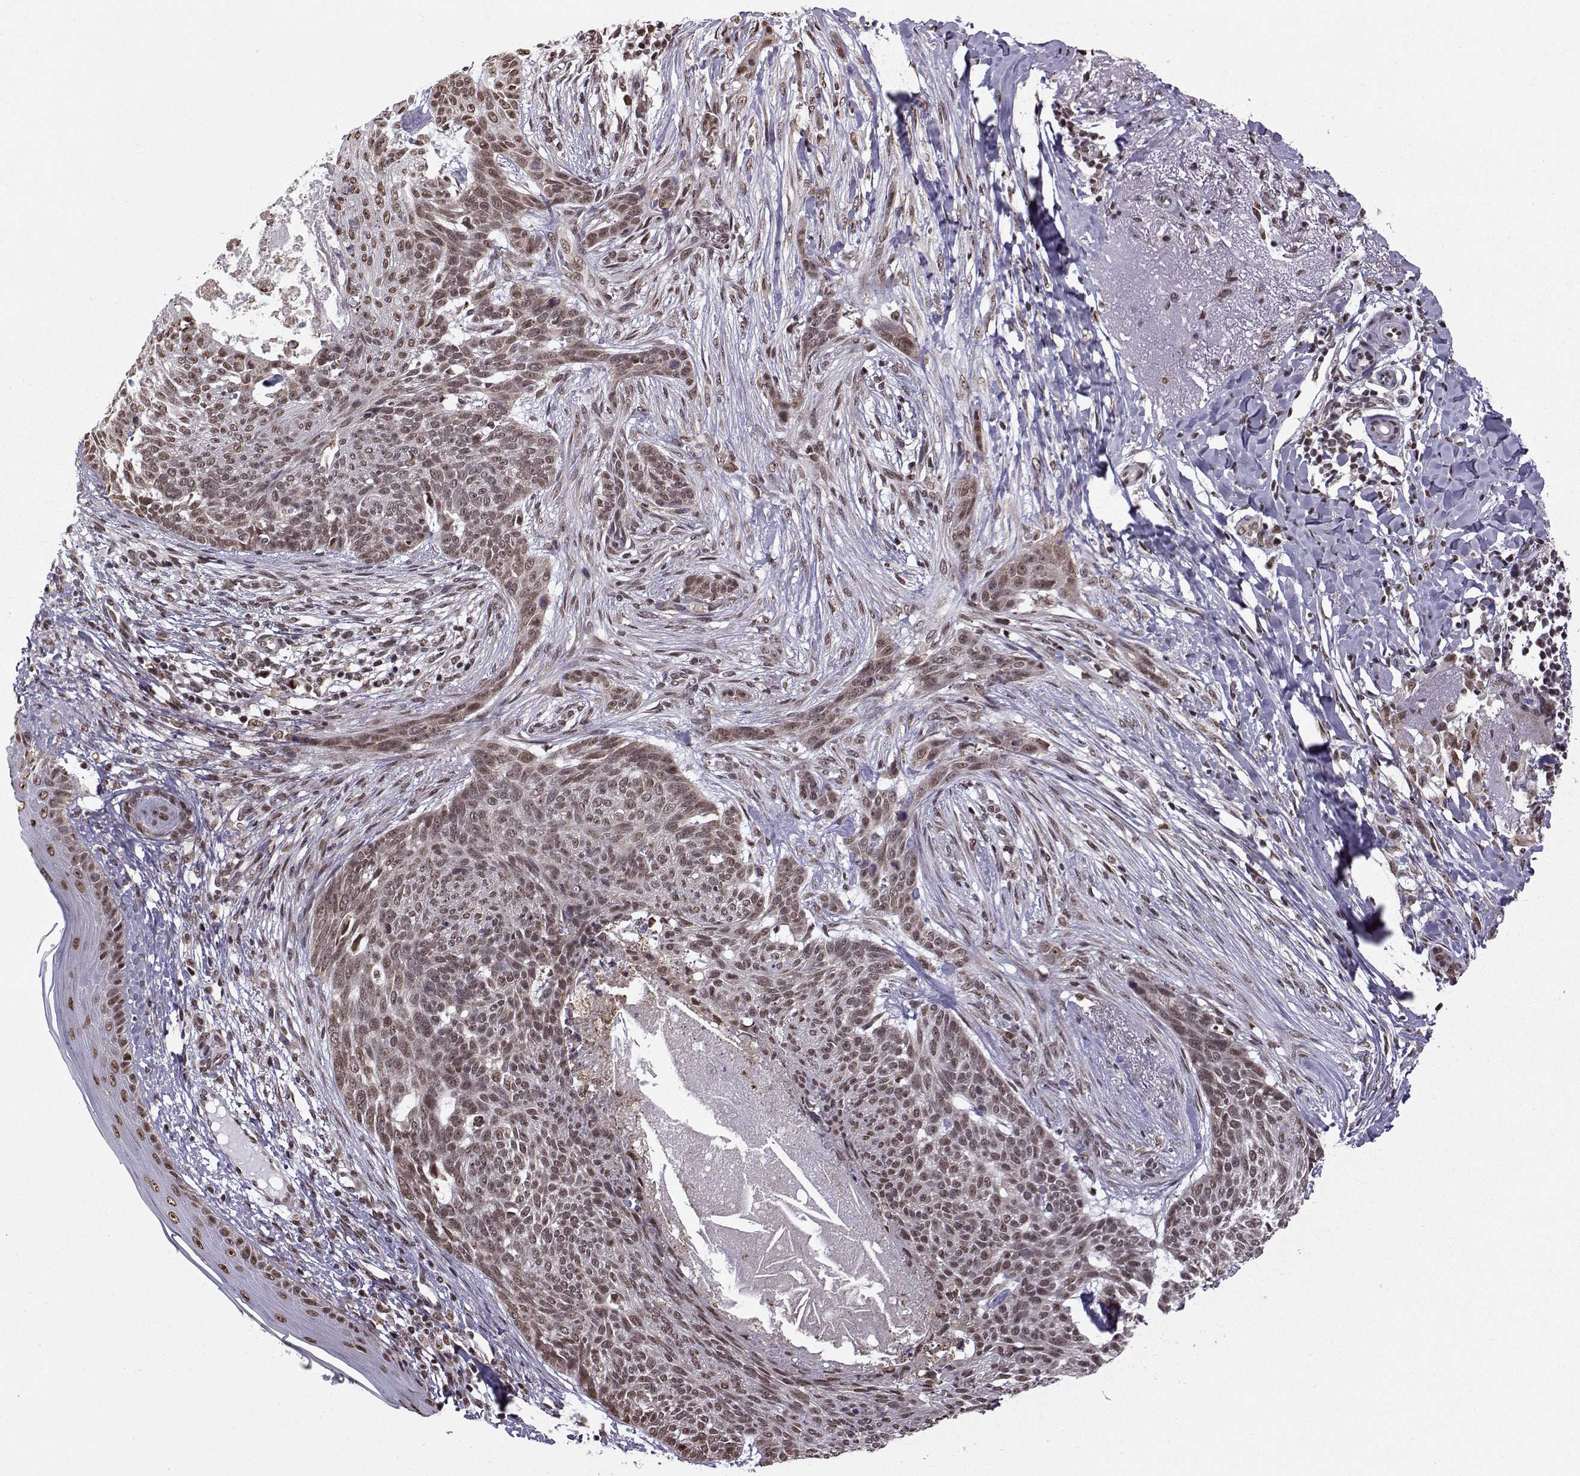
{"staining": {"intensity": "weak", "quantity": ">75%", "location": "nuclear"}, "tissue": "skin cancer", "cell_type": "Tumor cells", "image_type": "cancer", "snomed": [{"axis": "morphology", "description": "Normal tissue, NOS"}, {"axis": "morphology", "description": "Basal cell carcinoma"}, {"axis": "topography", "description": "Skin"}], "caption": "Basal cell carcinoma (skin) stained for a protein reveals weak nuclear positivity in tumor cells.", "gene": "EZH1", "patient": {"sex": "male", "age": 84}}